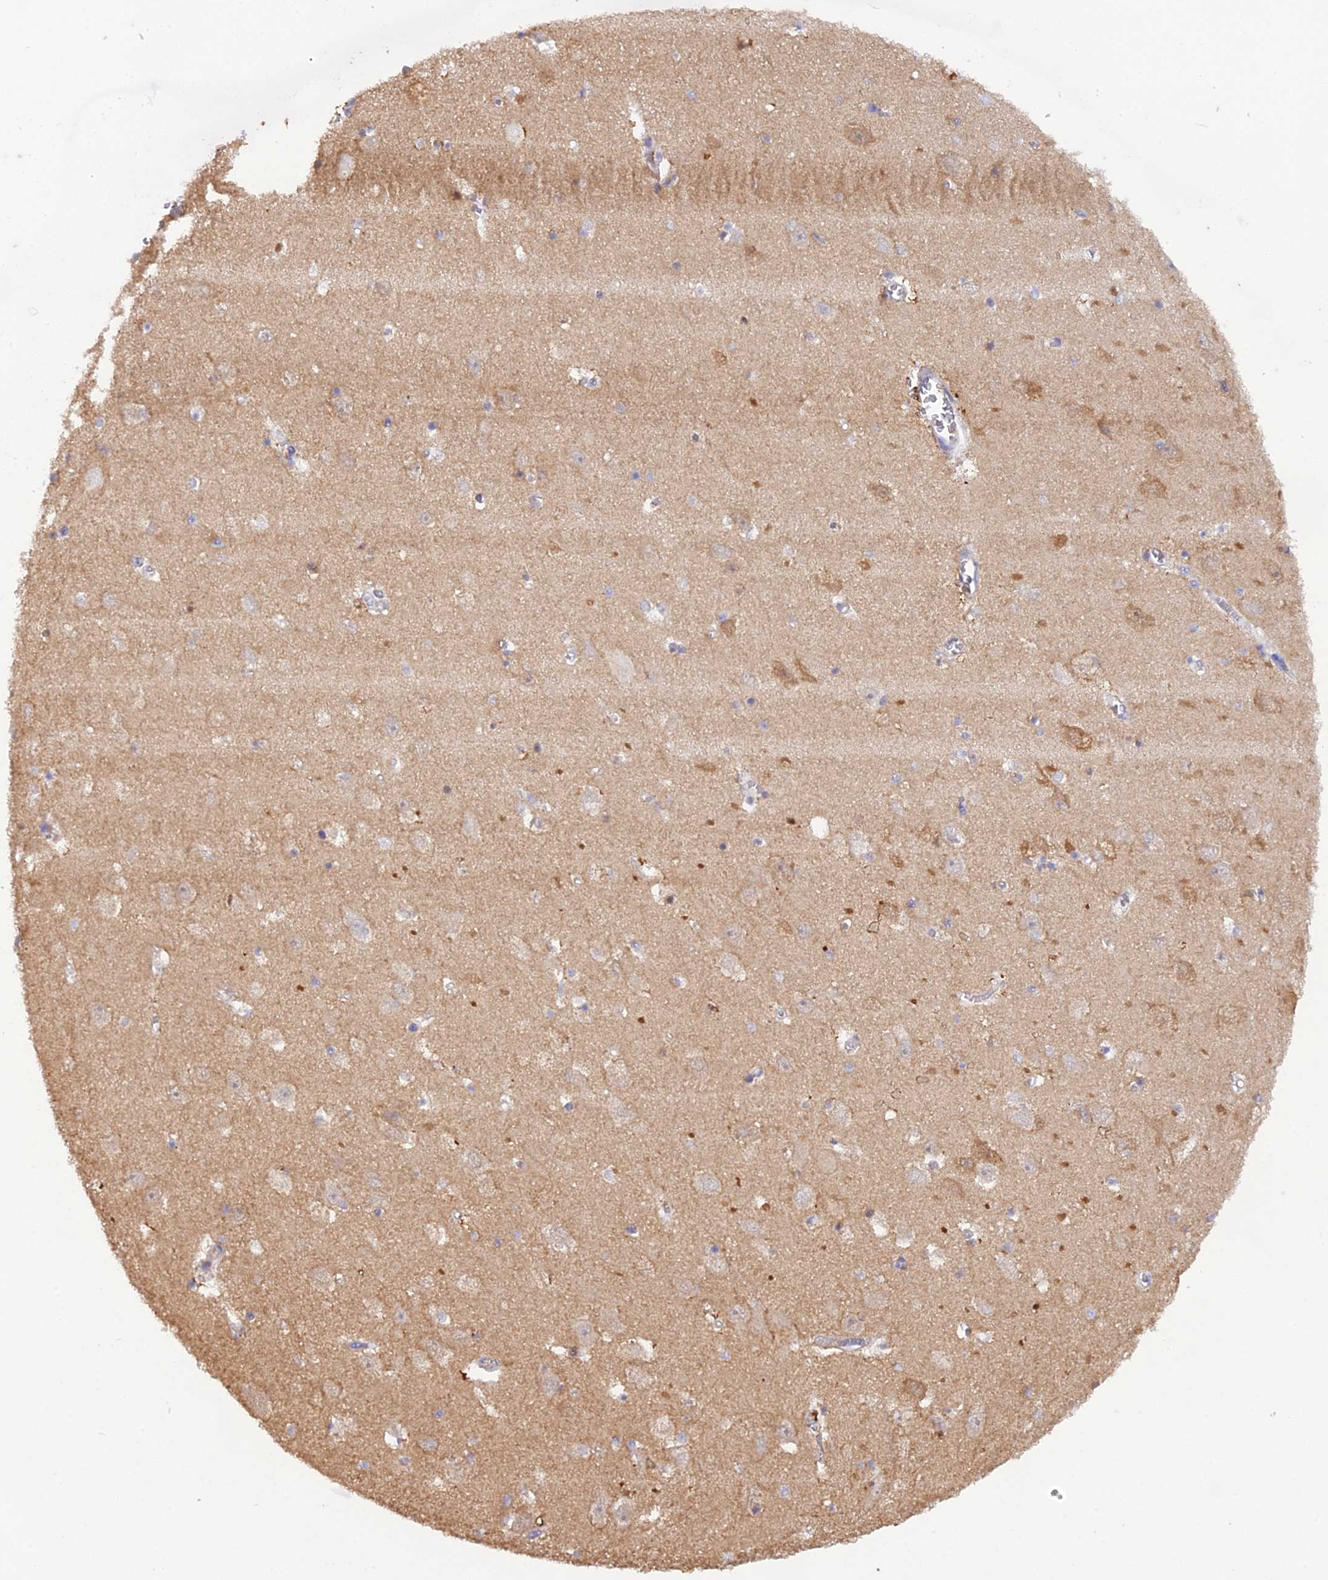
{"staining": {"intensity": "weak", "quantity": "<25%", "location": "cytoplasmic/membranous"}, "tissue": "hippocampus", "cell_type": "Glial cells", "image_type": "normal", "snomed": [{"axis": "morphology", "description": "Normal tissue, NOS"}, {"axis": "topography", "description": "Hippocampus"}], "caption": "Glial cells are negative for brown protein staining in normal hippocampus. The staining is performed using DAB (3,3'-diaminobenzidine) brown chromogen with nuclei counter-stained in using hematoxylin.", "gene": "HINT1", "patient": {"sex": "female", "age": 64}}